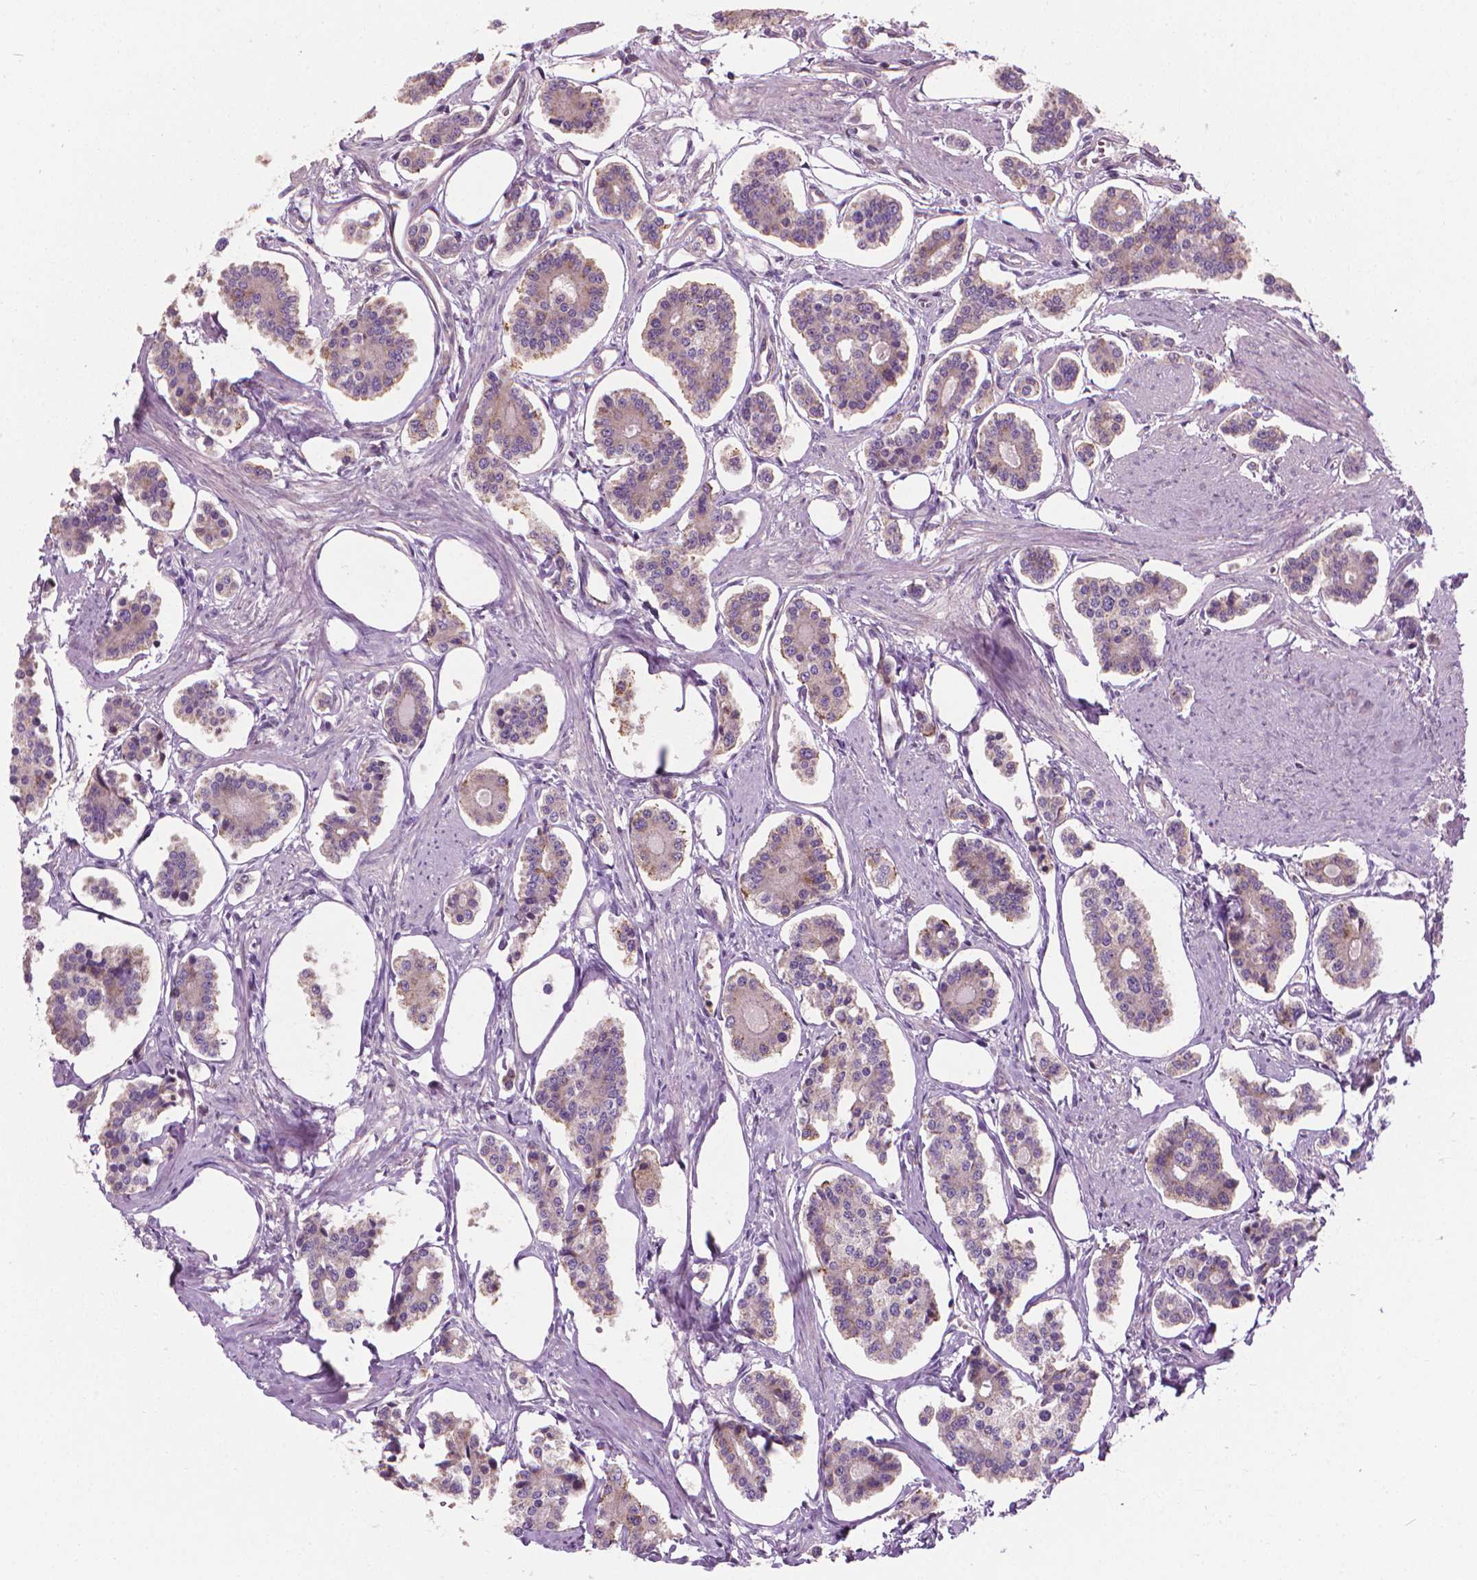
{"staining": {"intensity": "weak", "quantity": "<25%", "location": "cytoplasmic/membranous"}, "tissue": "carcinoid", "cell_type": "Tumor cells", "image_type": "cancer", "snomed": [{"axis": "morphology", "description": "Carcinoid, malignant, NOS"}, {"axis": "topography", "description": "Small intestine"}], "caption": "There is no significant positivity in tumor cells of carcinoid.", "gene": "RIIAD1", "patient": {"sex": "female", "age": 65}}